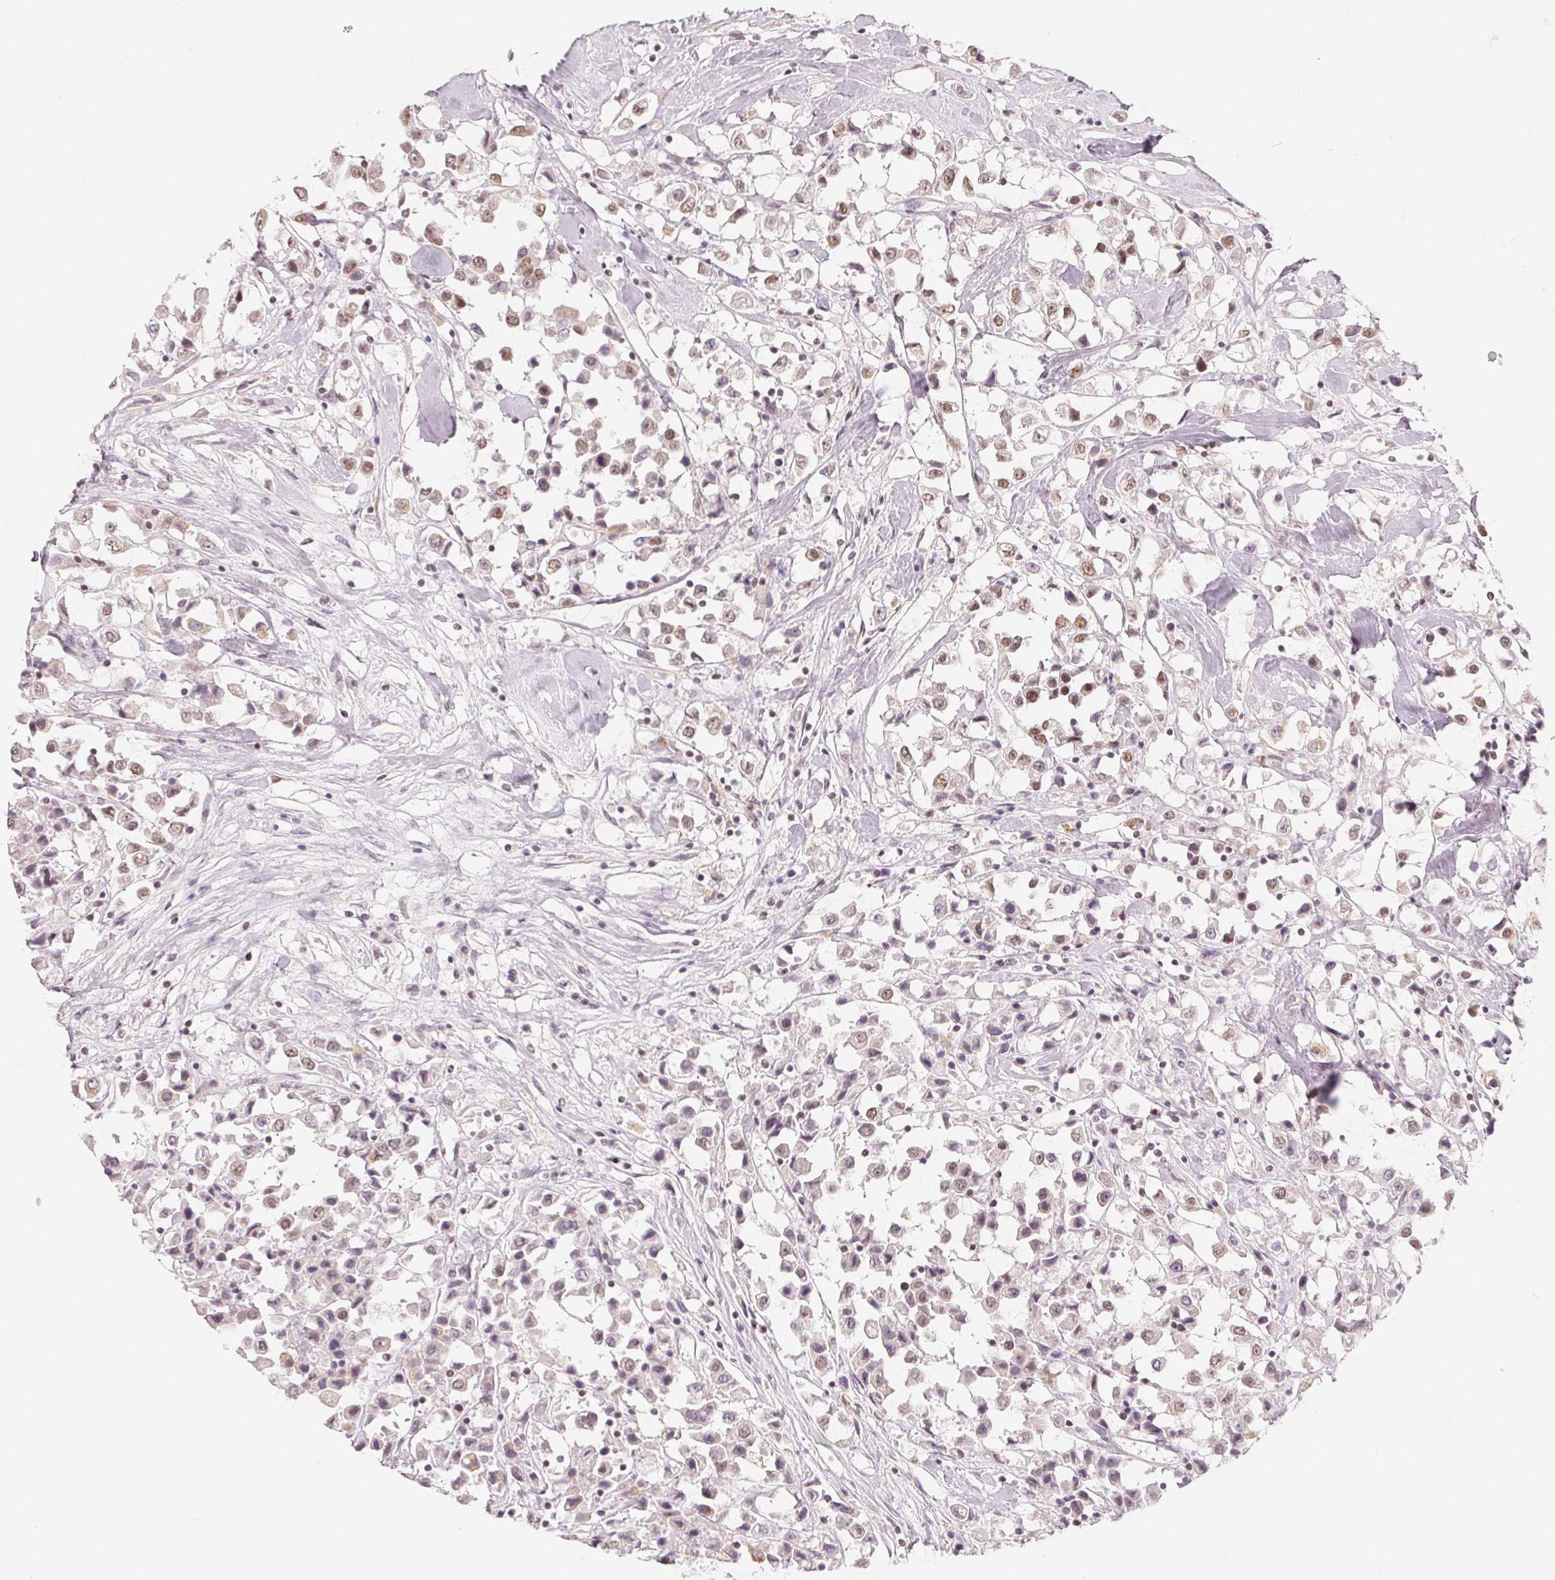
{"staining": {"intensity": "weak", "quantity": ">75%", "location": "nuclear"}, "tissue": "breast cancer", "cell_type": "Tumor cells", "image_type": "cancer", "snomed": [{"axis": "morphology", "description": "Duct carcinoma"}, {"axis": "topography", "description": "Breast"}], "caption": "Tumor cells reveal low levels of weak nuclear staining in about >75% of cells in invasive ductal carcinoma (breast).", "gene": "NXF3", "patient": {"sex": "female", "age": 61}}